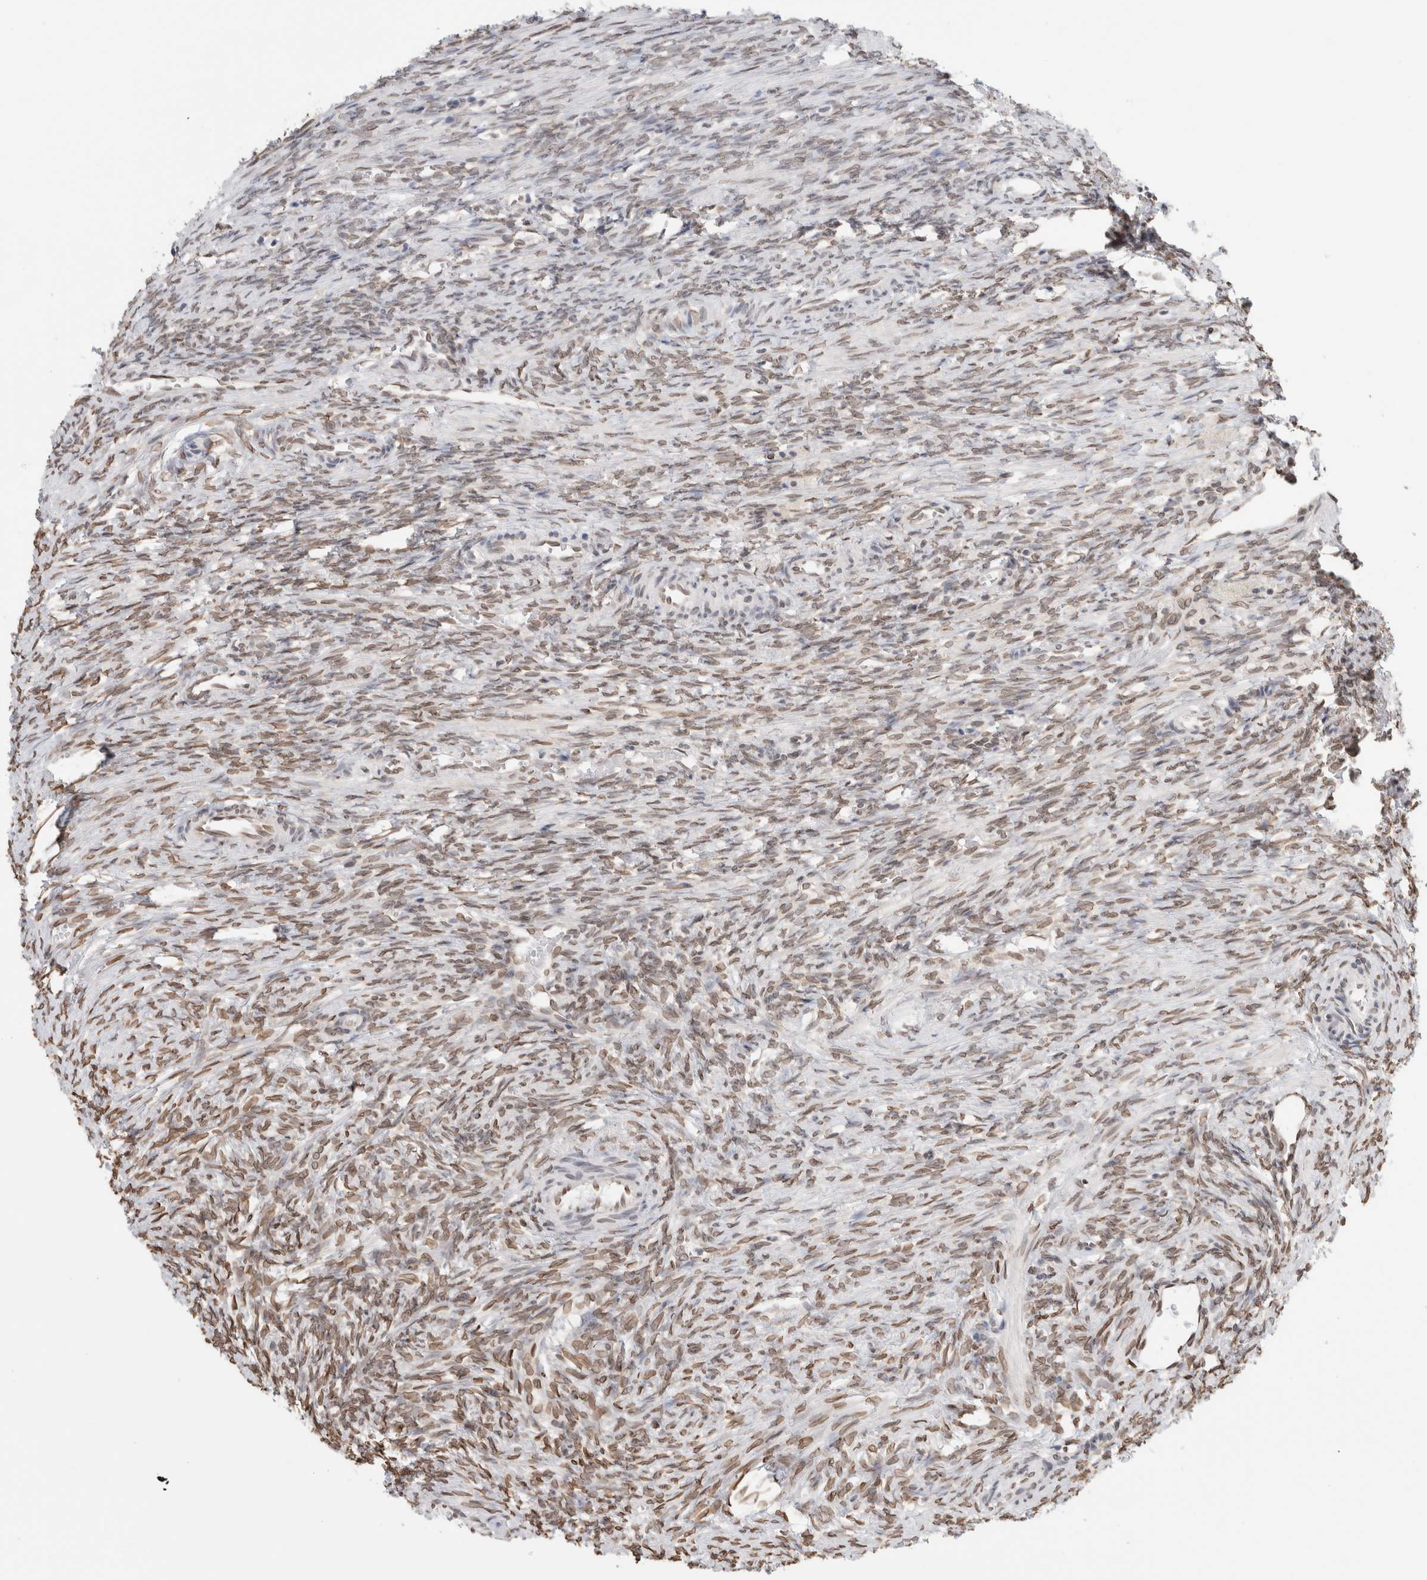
{"staining": {"intensity": "moderate", "quantity": ">75%", "location": "cytoplasmic/membranous"}, "tissue": "ovary", "cell_type": "Follicle cells", "image_type": "normal", "snomed": [{"axis": "morphology", "description": "Normal tissue, NOS"}, {"axis": "topography", "description": "Ovary"}], "caption": "Ovary stained with a brown dye demonstrates moderate cytoplasmic/membranous positive positivity in about >75% of follicle cells.", "gene": "RBMX2", "patient": {"sex": "female", "age": 41}}